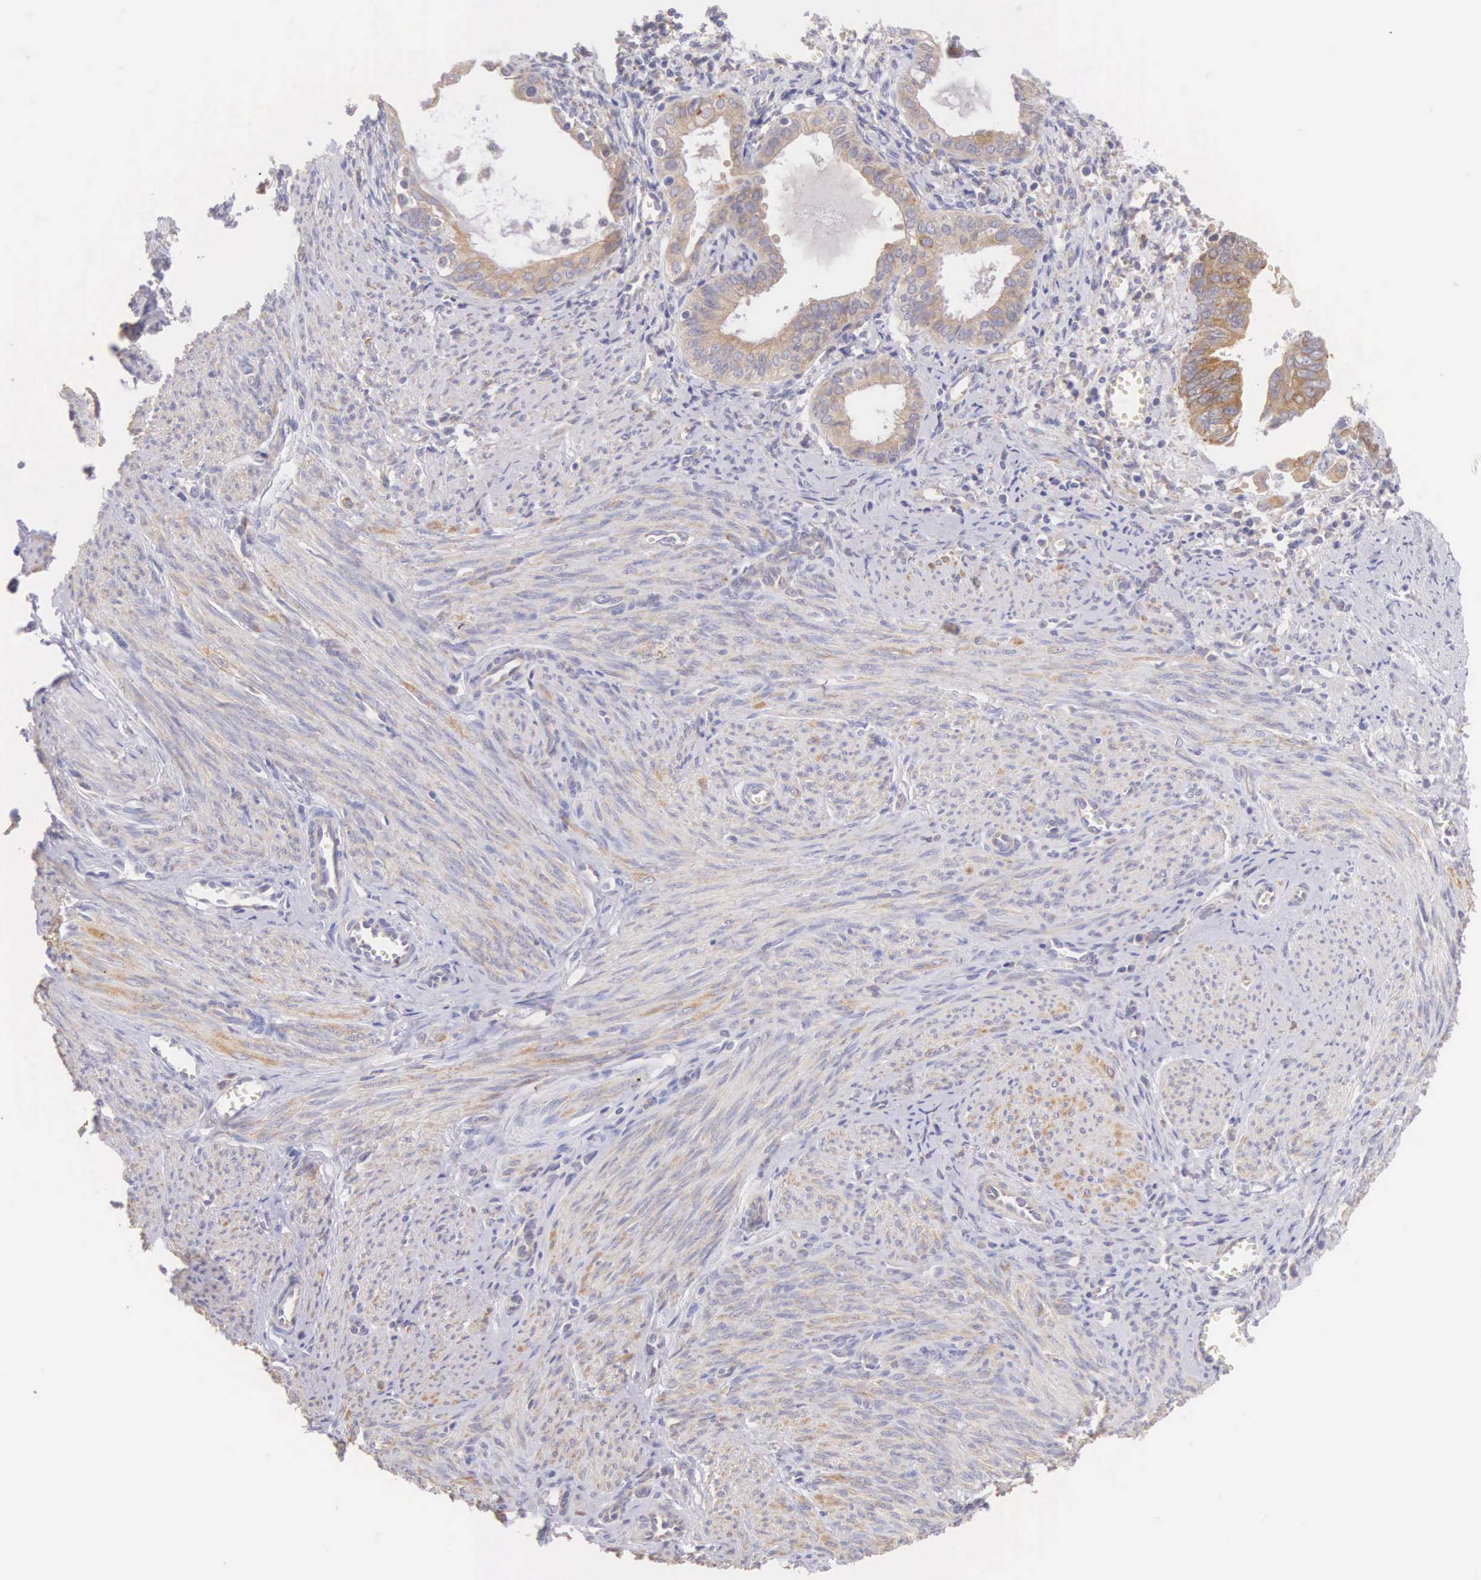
{"staining": {"intensity": "weak", "quantity": "25%-75%", "location": "cytoplasmic/membranous"}, "tissue": "endometrial cancer", "cell_type": "Tumor cells", "image_type": "cancer", "snomed": [{"axis": "morphology", "description": "Adenocarcinoma, NOS"}, {"axis": "topography", "description": "Endometrium"}], "caption": "Endometrial cancer stained for a protein (brown) reveals weak cytoplasmic/membranous positive staining in approximately 25%-75% of tumor cells.", "gene": "NSDHL", "patient": {"sex": "female", "age": 75}}